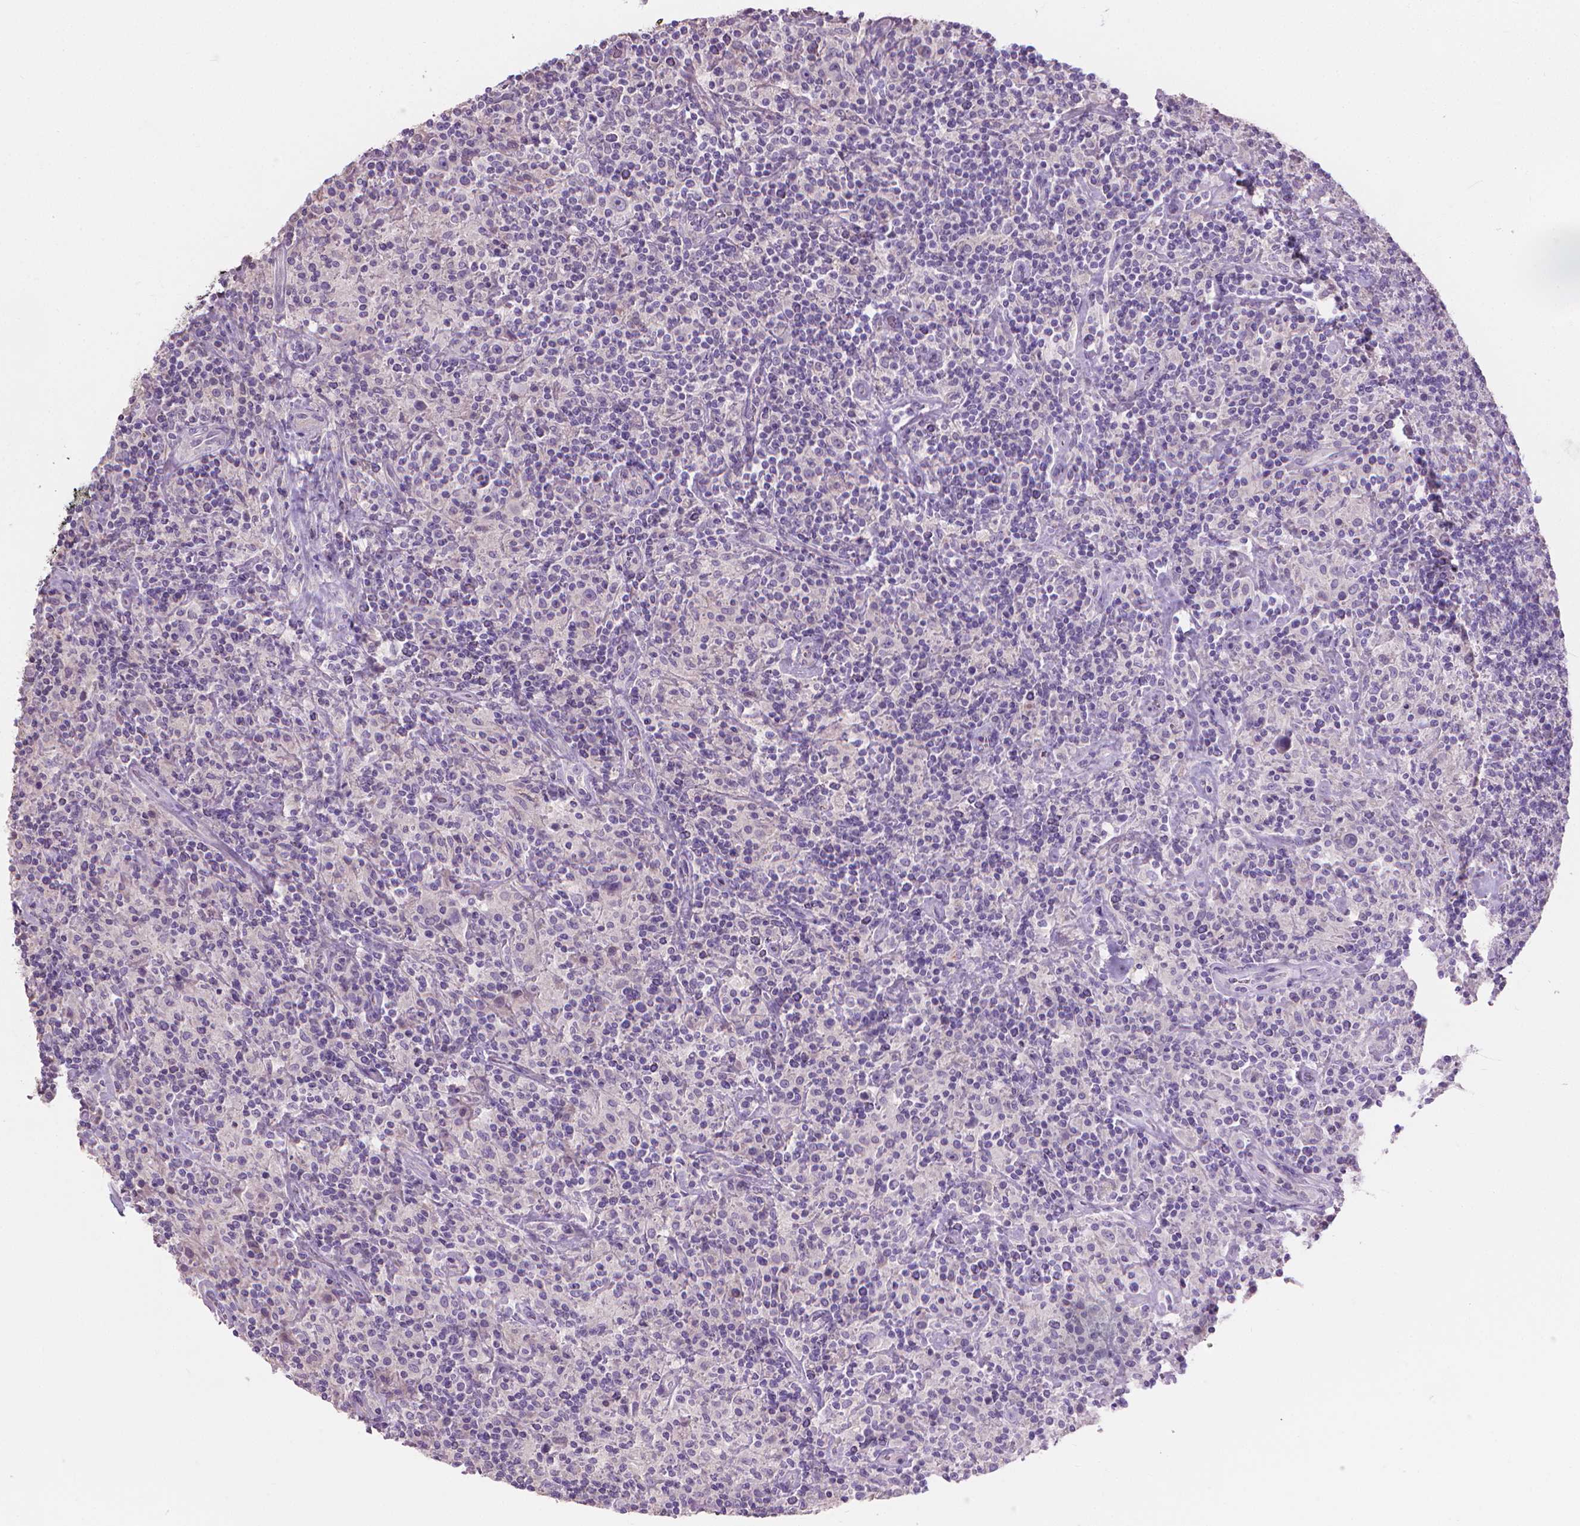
{"staining": {"intensity": "negative", "quantity": "none", "location": "none"}, "tissue": "lymphoma", "cell_type": "Tumor cells", "image_type": "cancer", "snomed": [{"axis": "morphology", "description": "Hodgkin's disease, NOS"}, {"axis": "topography", "description": "Lymph node"}], "caption": "Histopathology image shows no significant protein expression in tumor cells of Hodgkin's disease.", "gene": "CABCOCO1", "patient": {"sex": "male", "age": 70}}